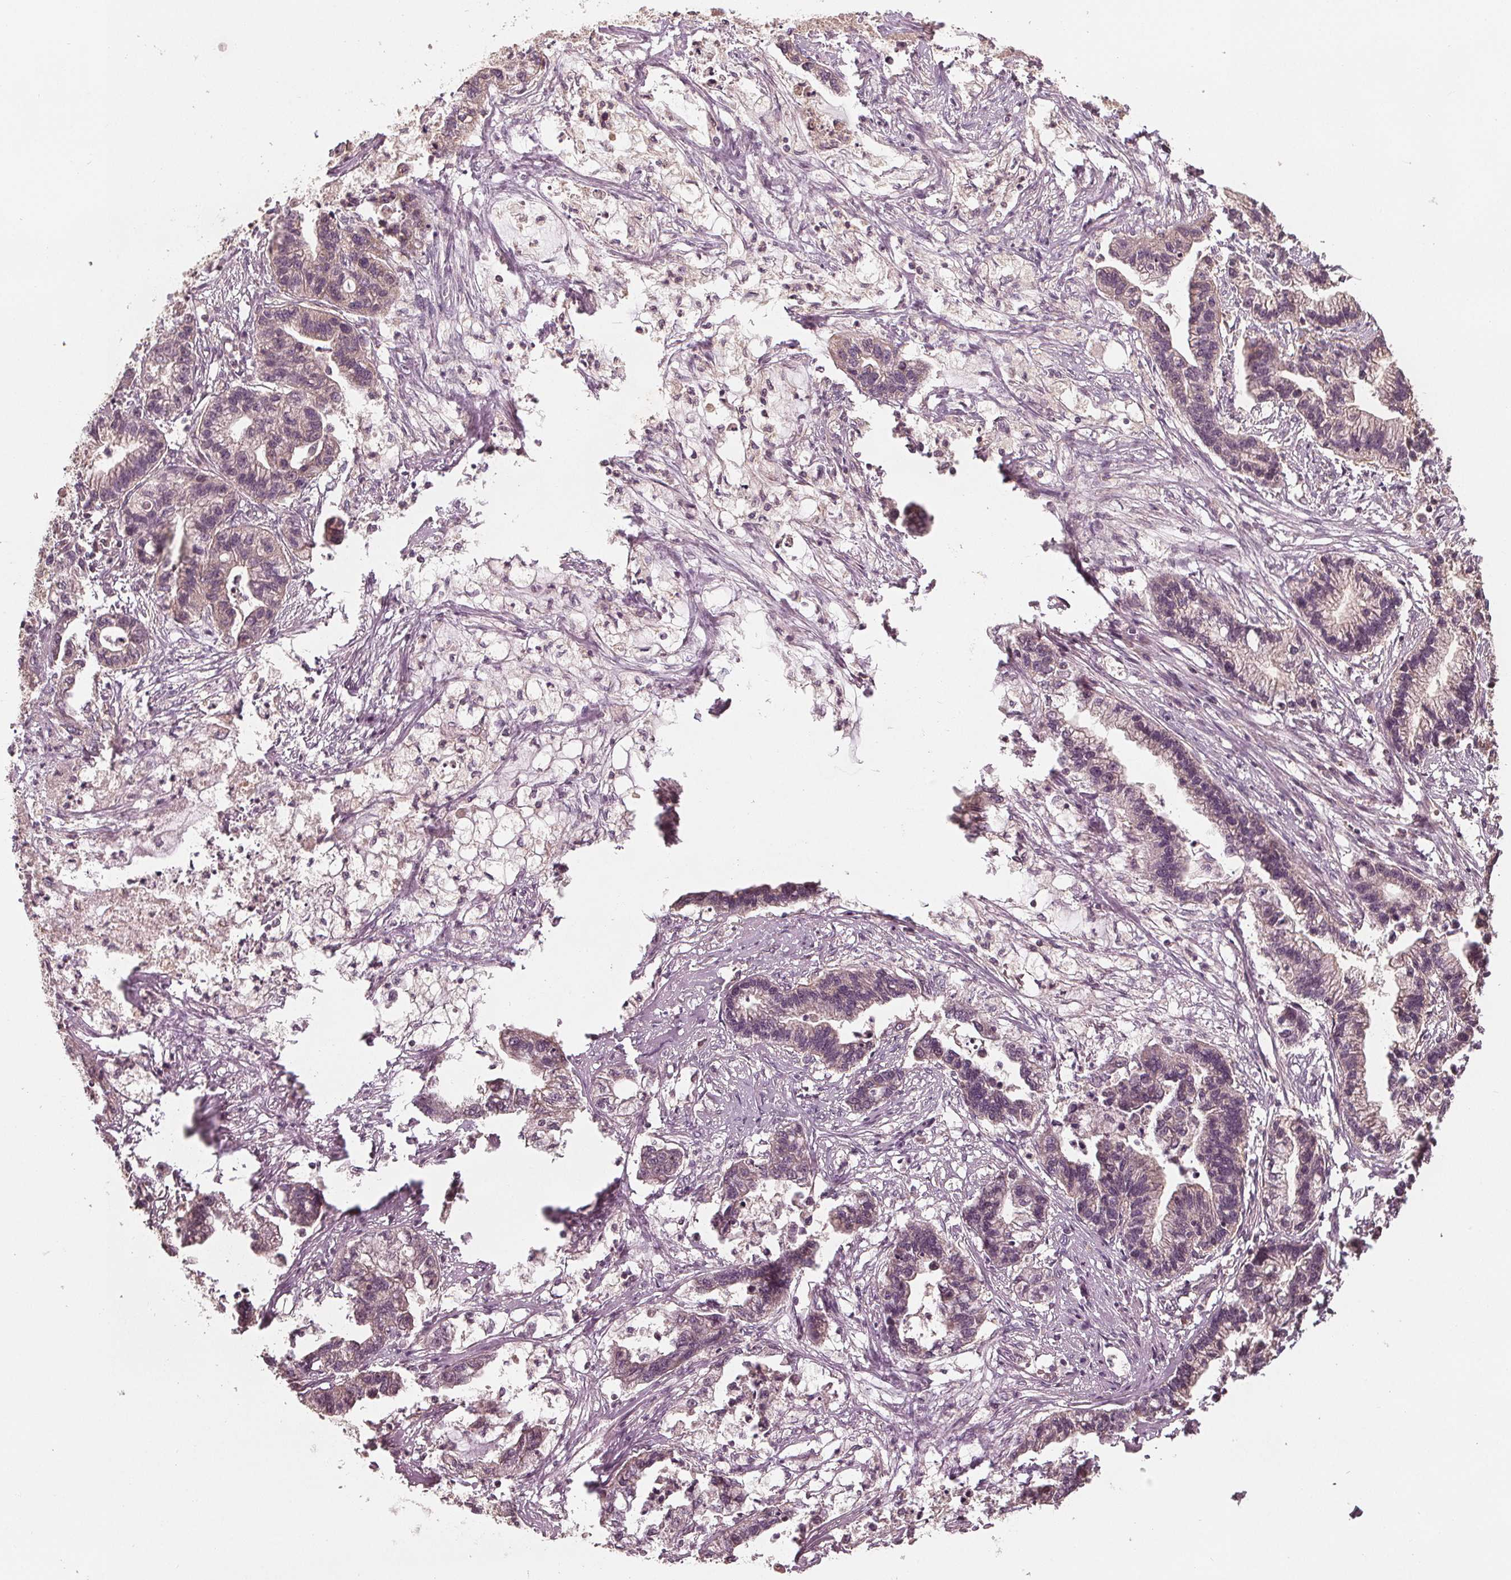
{"staining": {"intensity": "weak", "quantity": "25%-75%", "location": "cytoplasmic/membranous"}, "tissue": "stomach cancer", "cell_type": "Tumor cells", "image_type": "cancer", "snomed": [{"axis": "morphology", "description": "Adenocarcinoma, NOS"}, {"axis": "topography", "description": "Stomach"}], "caption": "Immunohistochemical staining of stomach cancer (adenocarcinoma) exhibits low levels of weak cytoplasmic/membranous protein positivity in about 25%-75% of tumor cells.", "gene": "GNB2", "patient": {"sex": "male", "age": 83}}